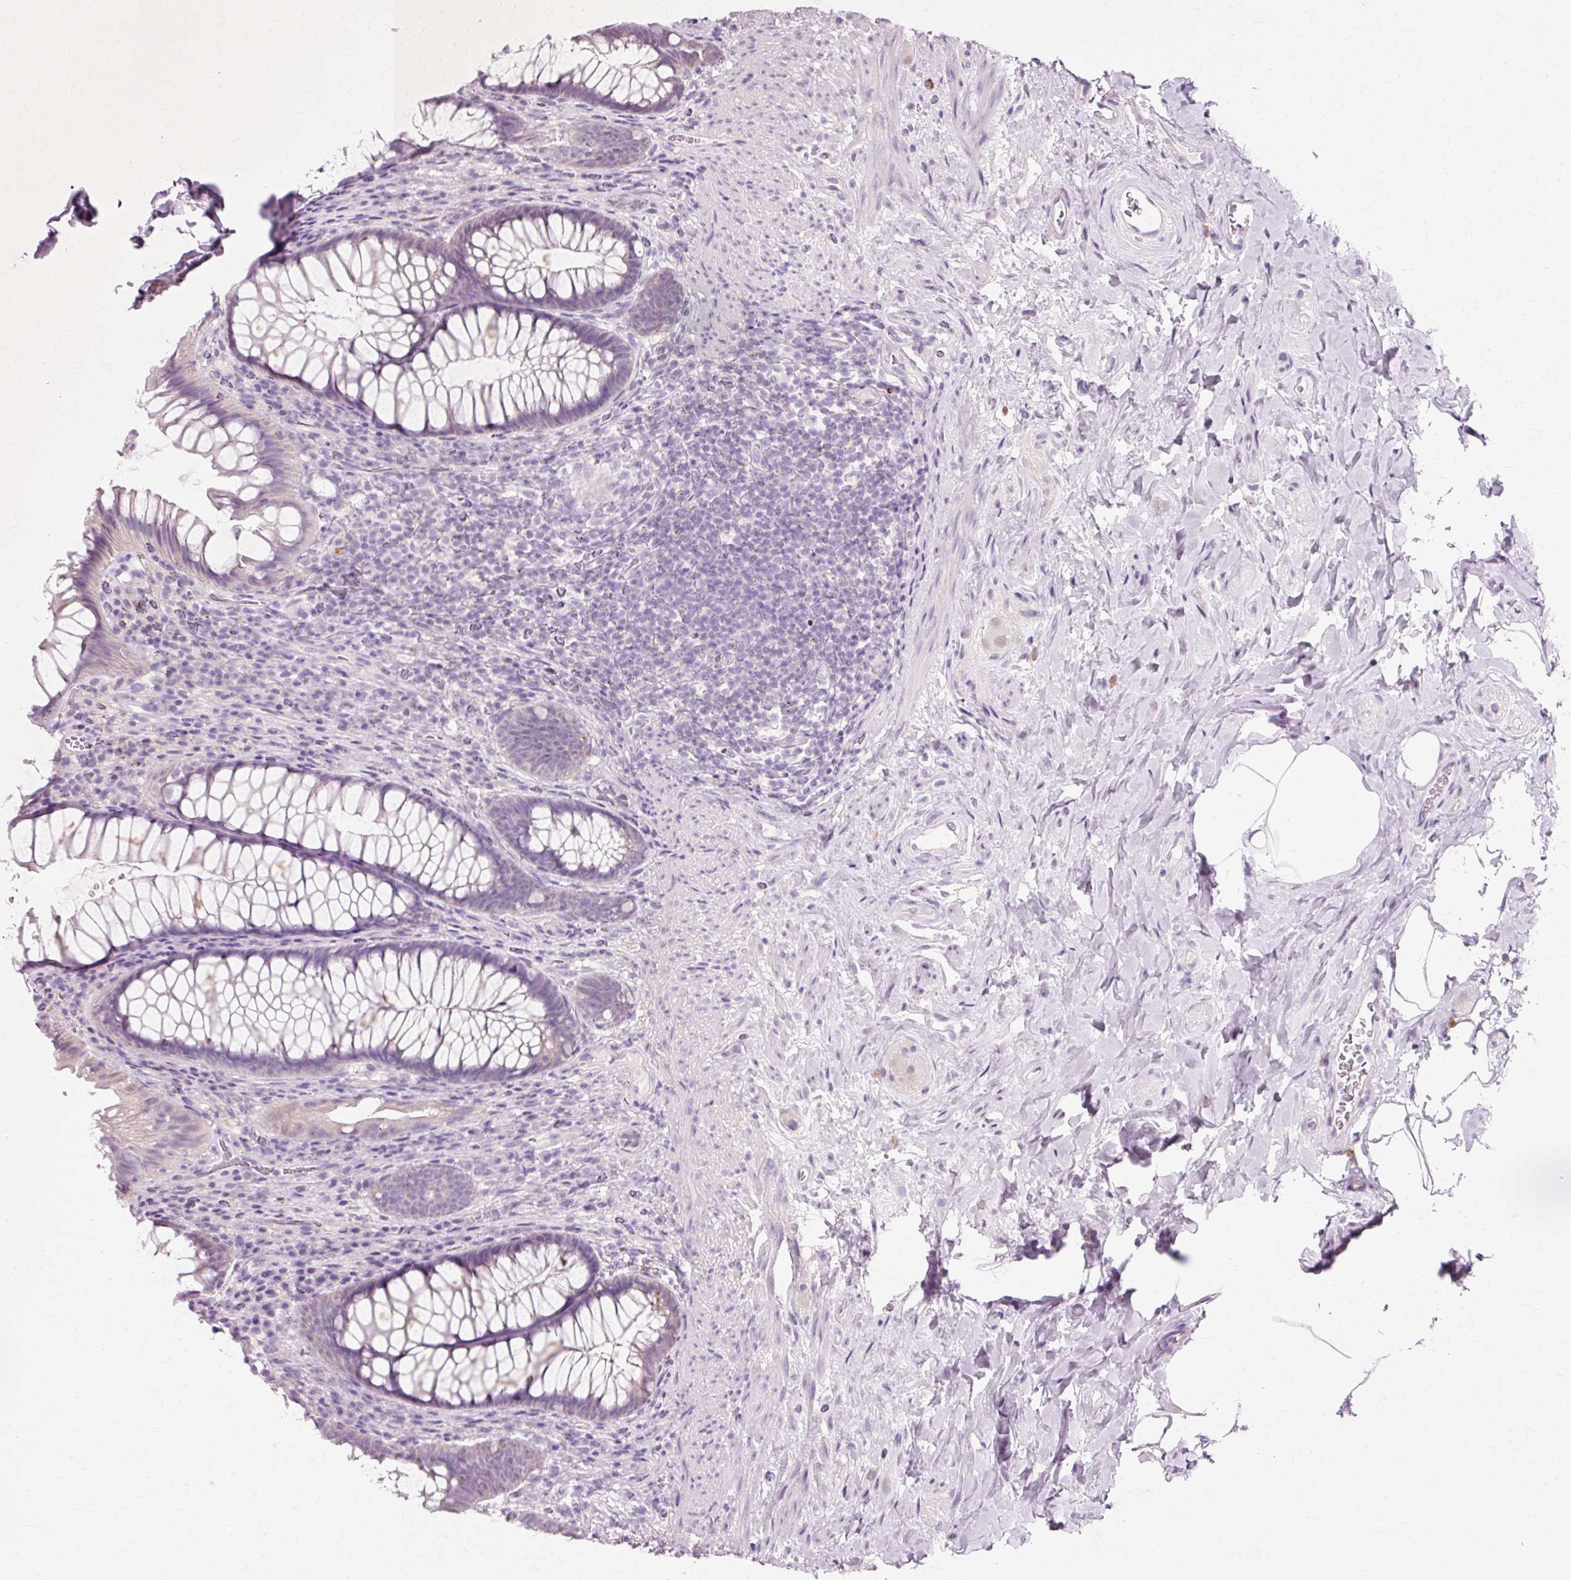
{"staining": {"intensity": "weak", "quantity": "<25%", "location": "cytoplasmic/membranous"}, "tissue": "rectum", "cell_type": "Glandular cells", "image_type": "normal", "snomed": [{"axis": "morphology", "description": "Normal tissue, NOS"}, {"axis": "topography", "description": "Rectum"}], "caption": "Immunohistochemical staining of unremarkable rectum displays no significant expression in glandular cells. The staining is performed using DAB brown chromogen with nuclei counter-stained in using hematoxylin.", "gene": "VN1R2", "patient": {"sex": "male", "age": 53}}